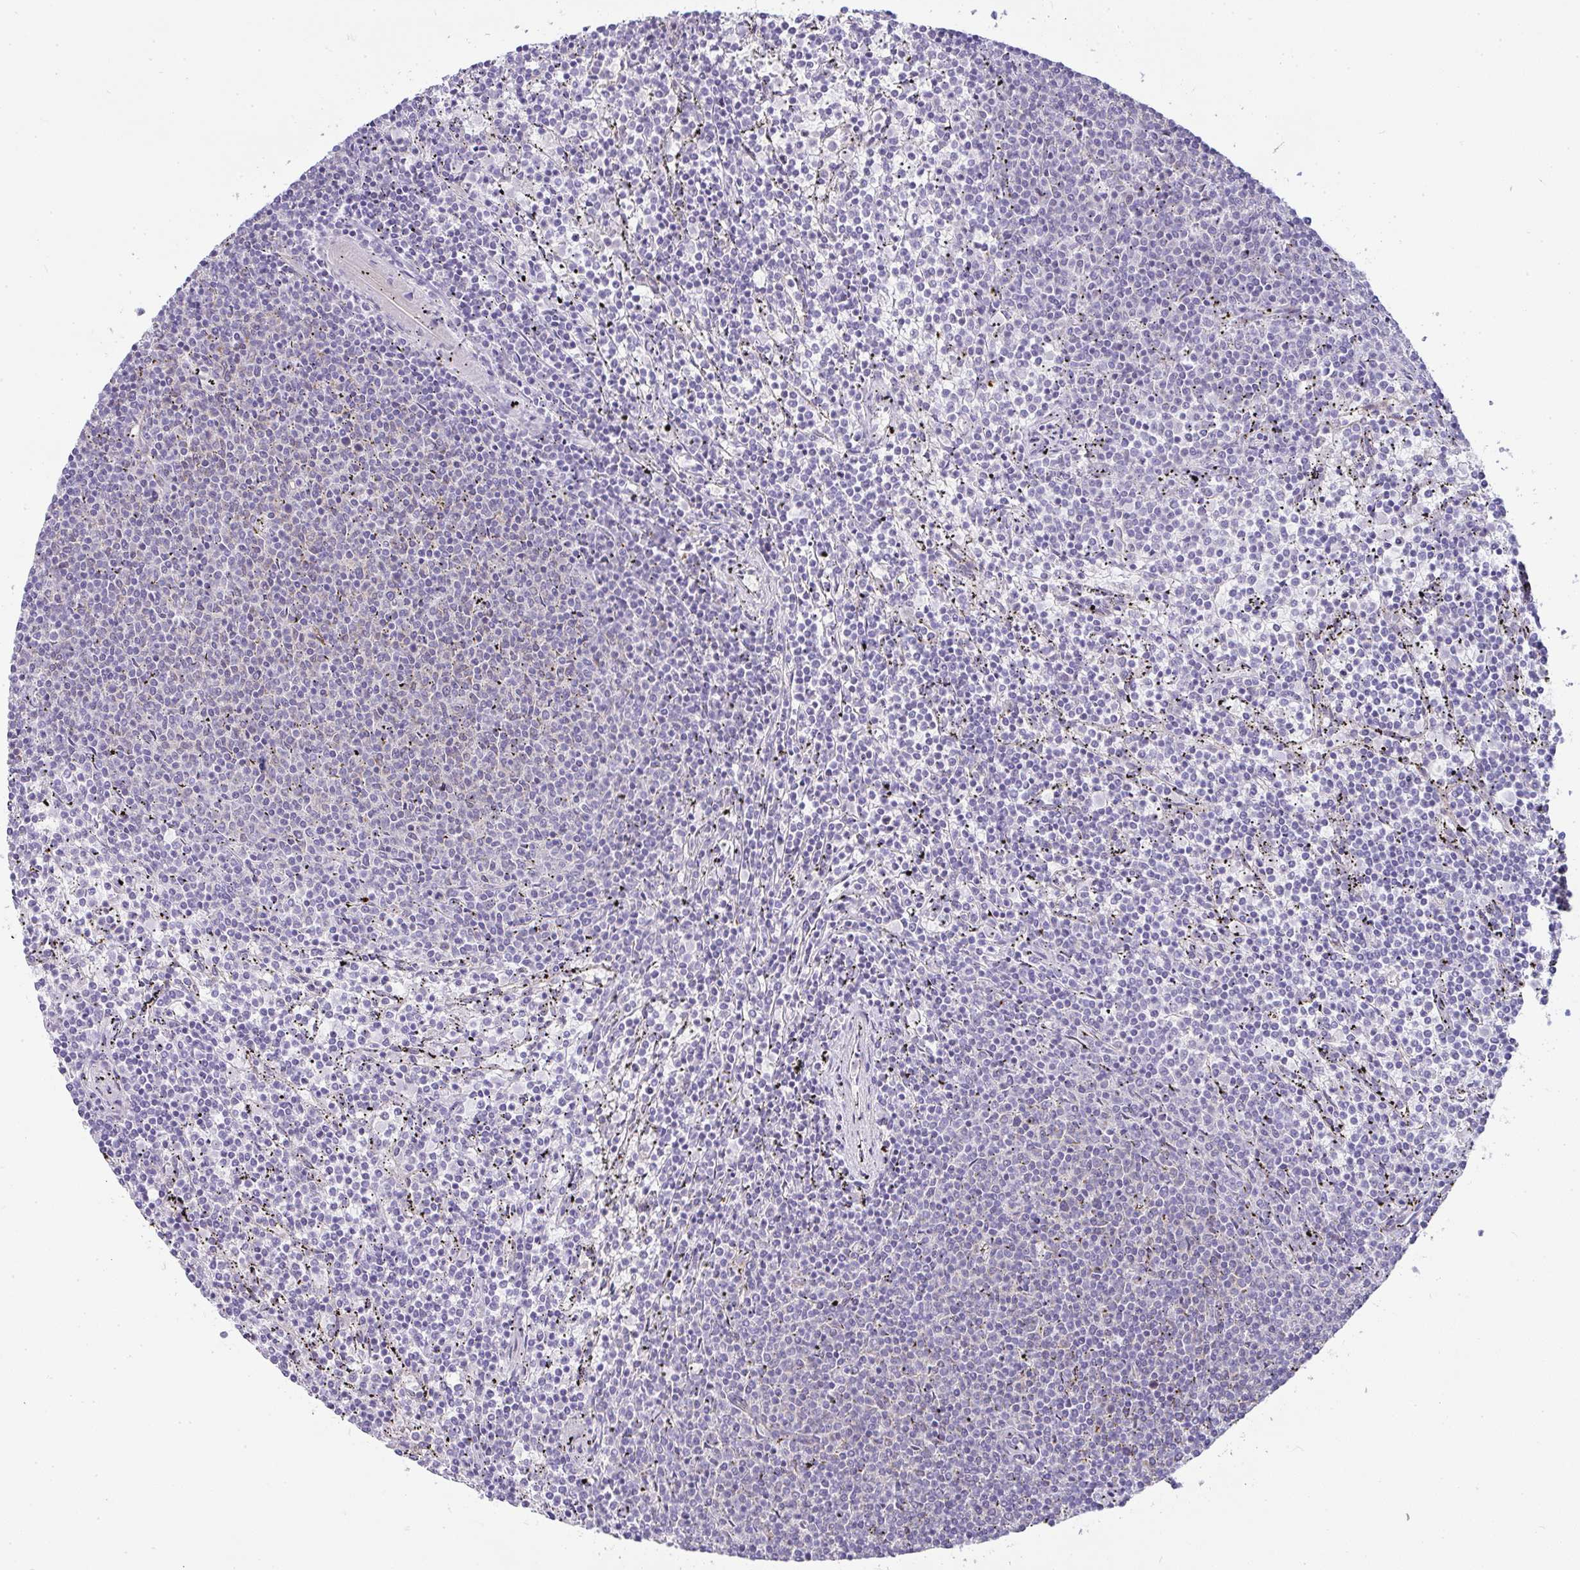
{"staining": {"intensity": "negative", "quantity": "none", "location": "none"}, "tissue": "lymphoma", "cell_type": "Tumor cells", "image_type": "cancer", "snomed": [{"axis": "morphology", "description": "Malignant lymphoma, non-Hodgkin's type, Low grade"}, {"axis": "topography", "description": "Spleen"}], "caption": "Immunohistochemical staining of human lymphoma demonstrates no significant positivity in tumor cells. The staining is performed using DAB (3,3'-diaminobenzidine) brown chromogen with nuclei counter-stained in using hematoxylin.", "gene": "LIPE", "patient": {"sex": "female", "age": 50}}